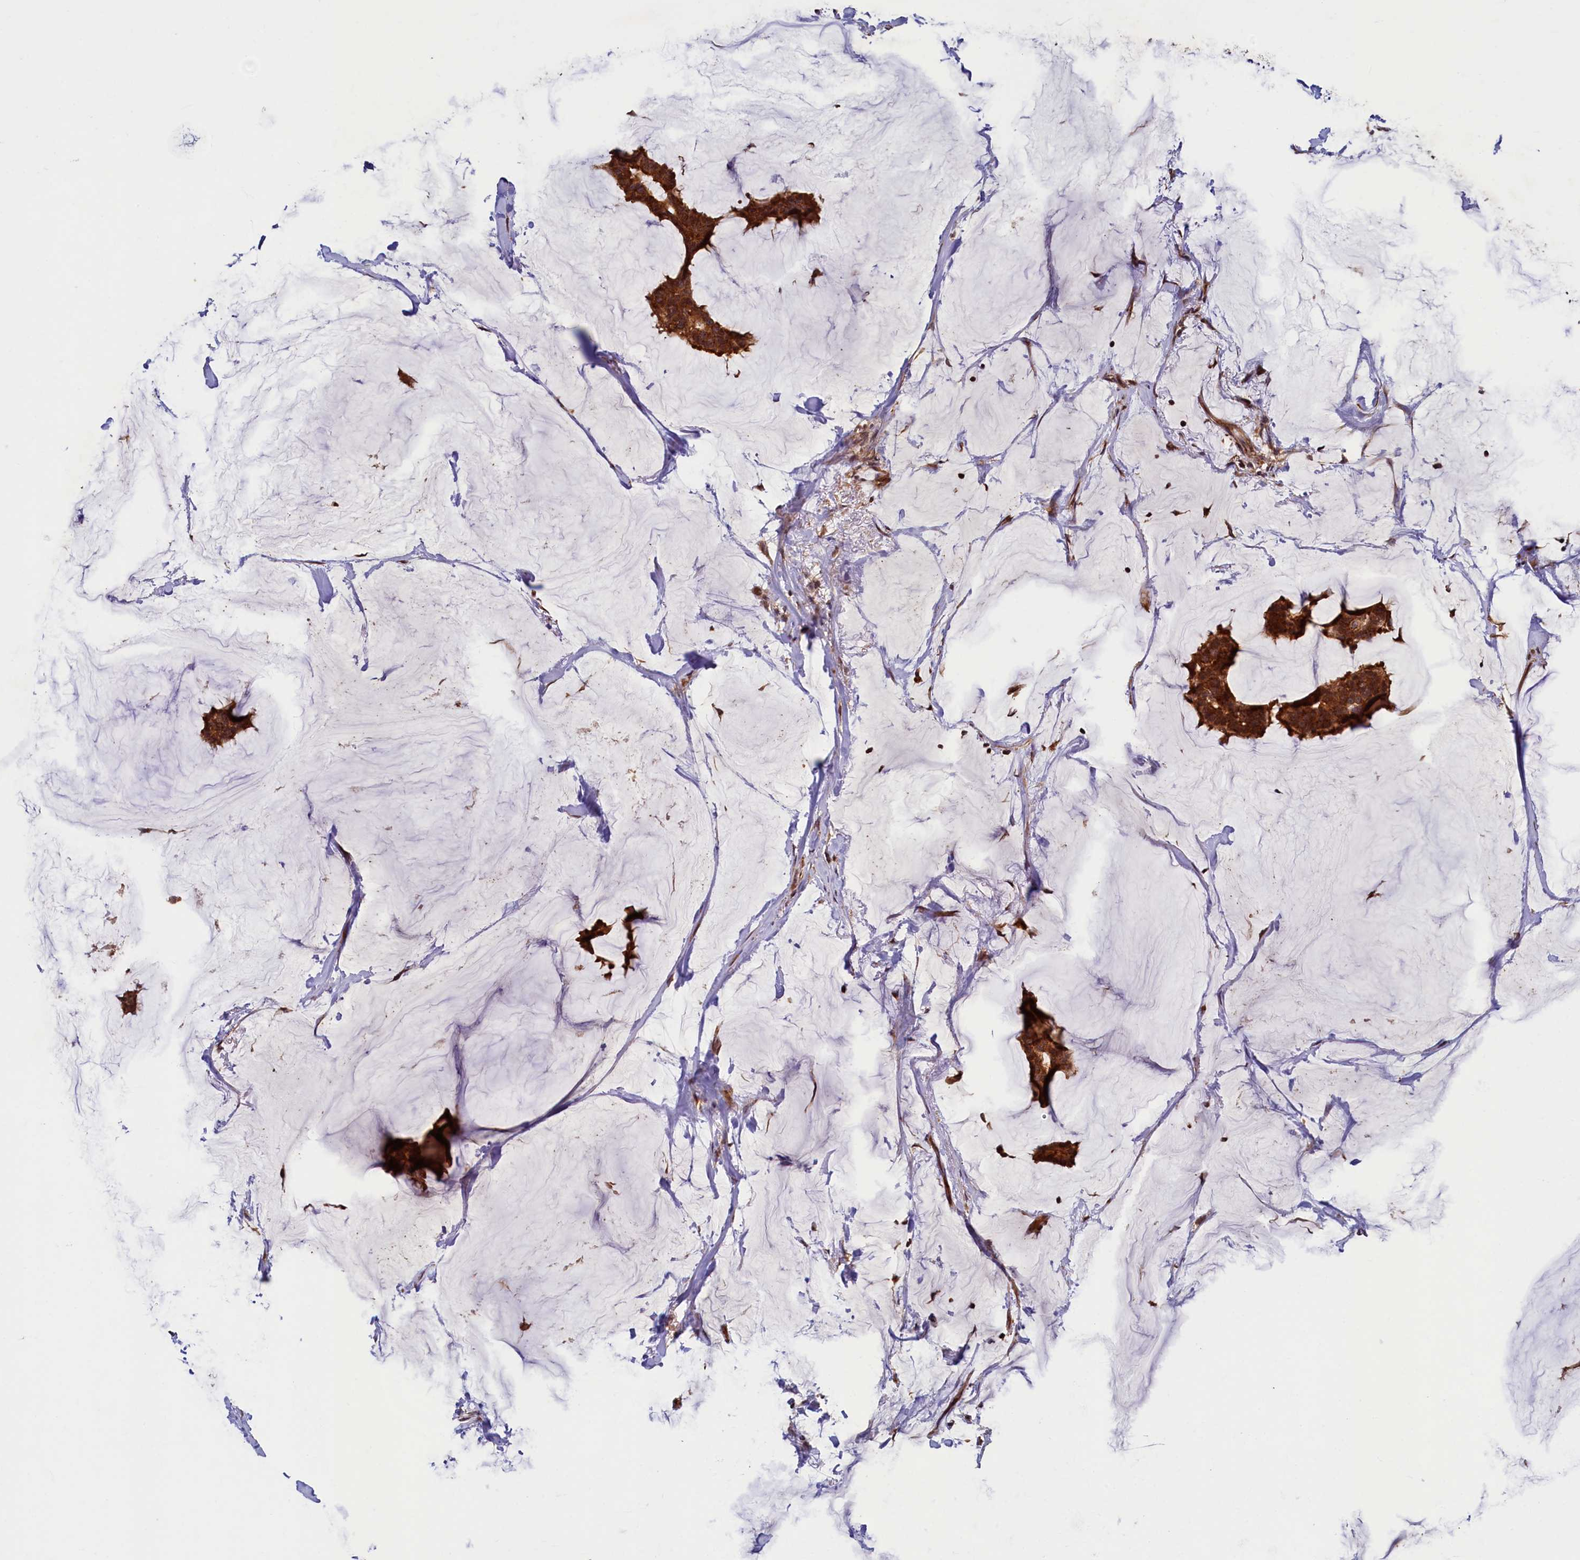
{"staining": {"intensity": "strong", "quantity": ">75%", "location": "cytoplasmic/membranous"}, "tissue": "breast cancer", "cell_type": "Tumor cells", "image_type": "cancer", "snomed": [{"axis": "morphology", "description": "Duct carcinoma"}, {"axis": "topography", "description": "Breast"}], "caption": "Breast cancer (infiltrating ductal carcinoma) stained with a protein marker displays strong staining in tumor cells.", "gene": "TMEM181", "patient": {"sex": "female", "age": 93}}